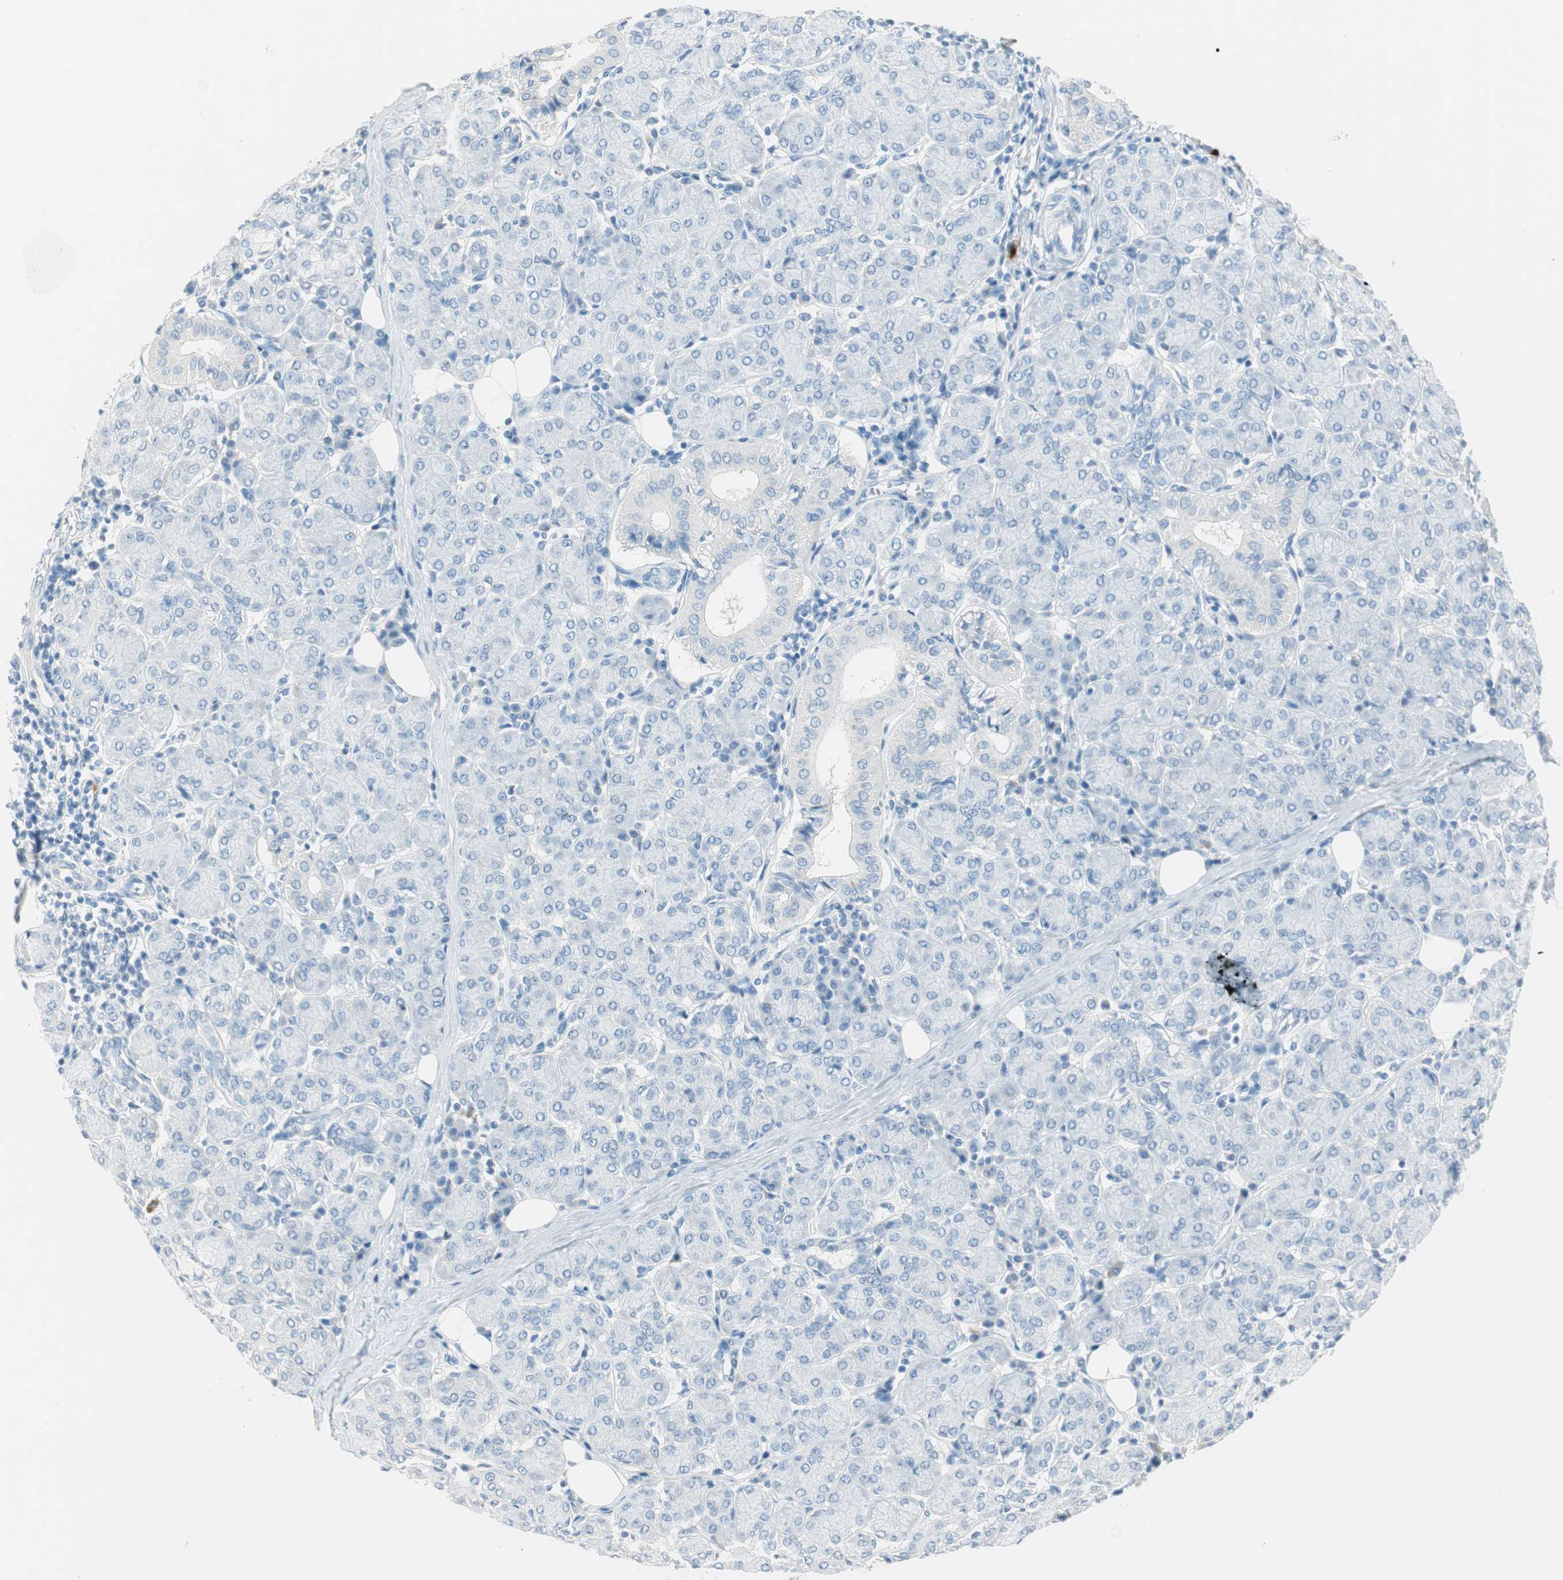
{"staining": {"intensity": "negative", "quantity": "none", "location": "none"}, "tissue": "salivary gland", "cell_type": "Glandular cells", "image_type": "normal", "snomed": [{"axis": "morphology", "description": "Normal tissue, NOS"}, {"axis": "morphology", "description": "Inflammation, NOS"}, {"axis": "topography", "description": "Lymph node"}, {"axis": "topography", "description": "Salivary gland"}], "caption": "High magnification brightfield microscopy of normal salivary gland stained with DAB (3,3'-diaminobenzidine) (brown) and counterstained with hematoxylin (blue): glandular cells show no significant expression. (Stains: DAB (3,3'-diaminobenzidine) immunohistochemistry (IHC) with hematoxylin counter stain, Microscopy: brightfield microscopy at high magnification).", "gene": "HPGD", "patient": {"sex": "male", "age": 3}}